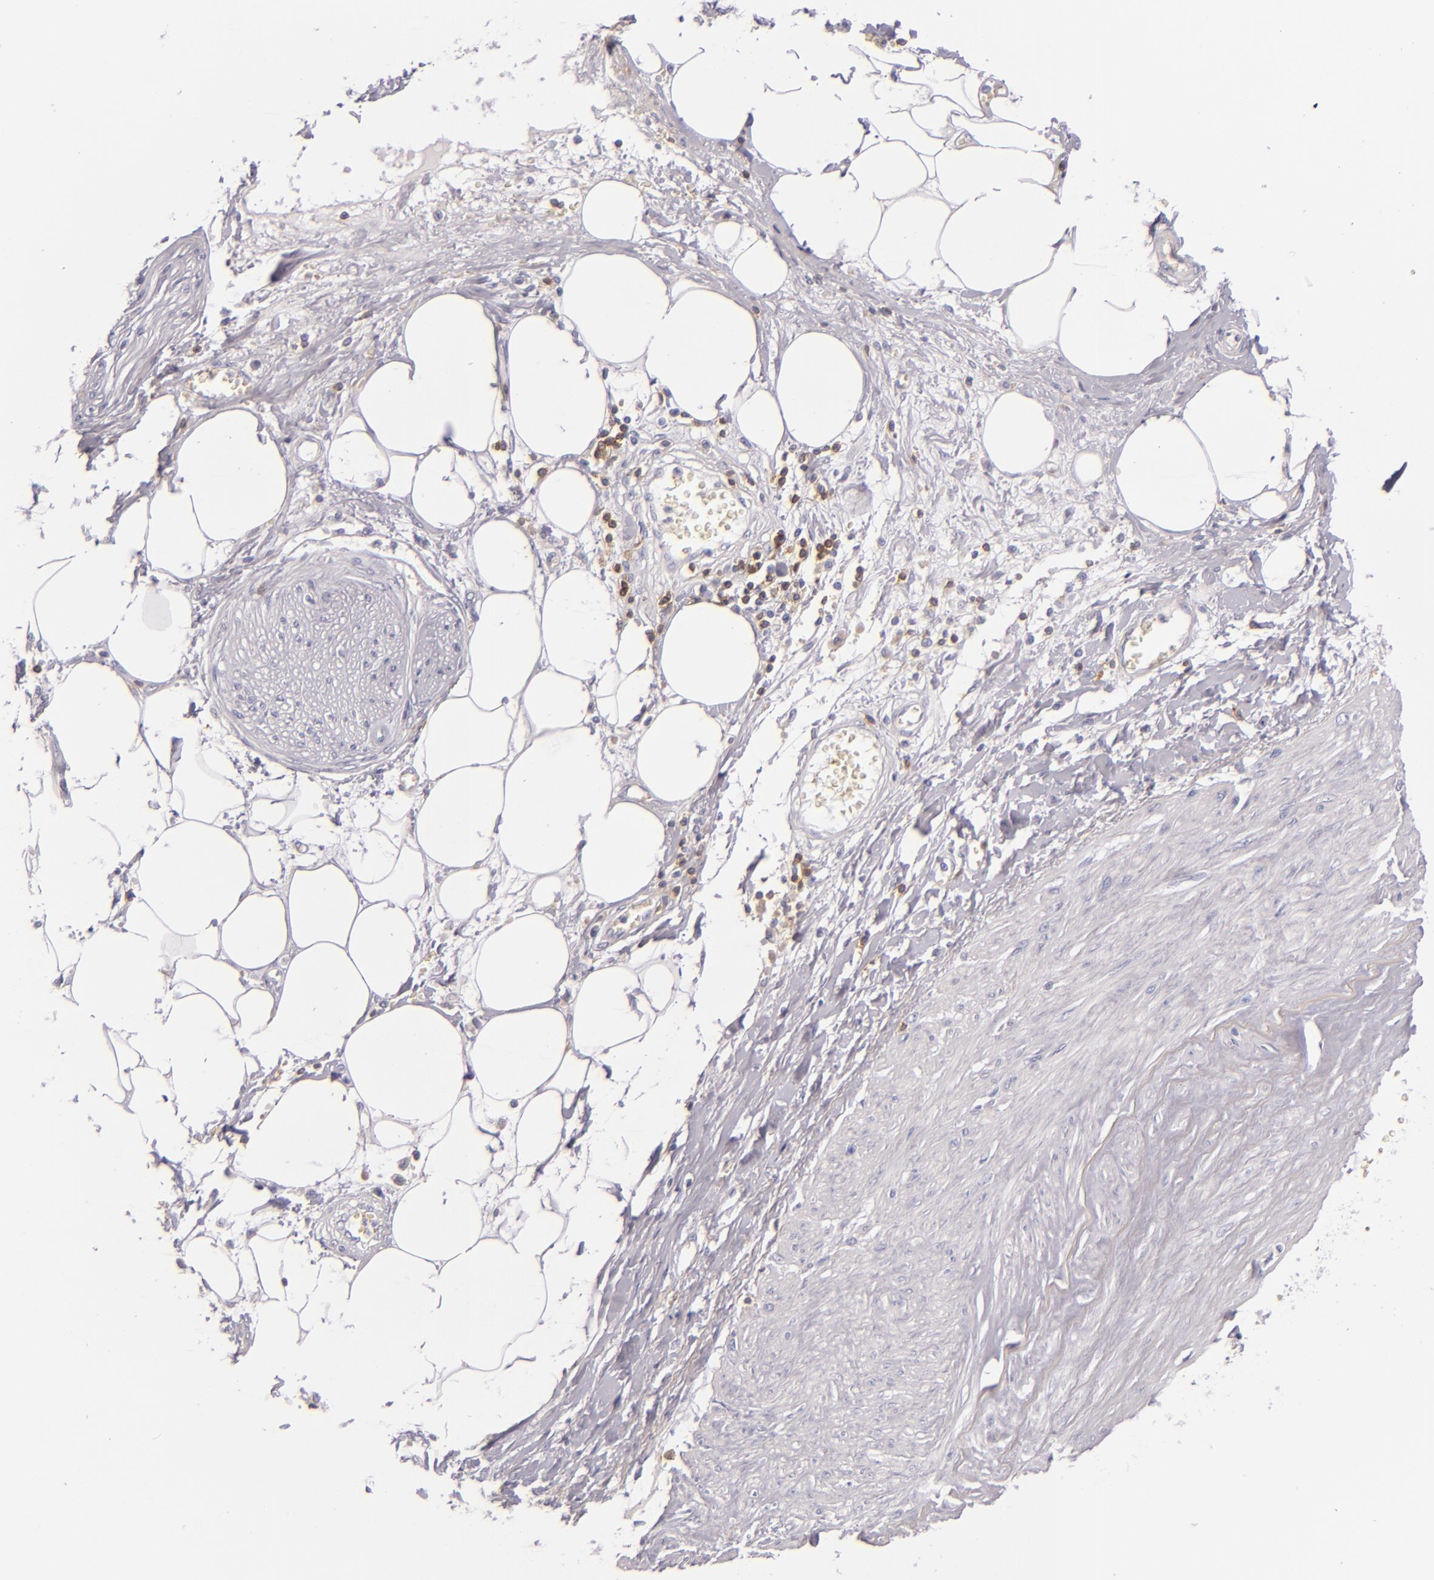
{"staining": {"intensity": "negative", "quantity": "none", "location": "none"}, "tissue": "pancreatic cancer", "cell_type": "Tumor cells", "image_type": "cancer", "snomed": [{"axis": "morphology", "description": "Adenocarcinoma, NOS"}, {"axis": "topography", "description": "Pancreas"}], "caption": "This histopathology image is of adenocarcinoma (pancreatic) stained with IHC to label a protein in brown with the nuclei are counter-stained blue. There is no staining in tumor cells.", "gene": "LAT", "patient": {"sex": "female", "age": 70}}